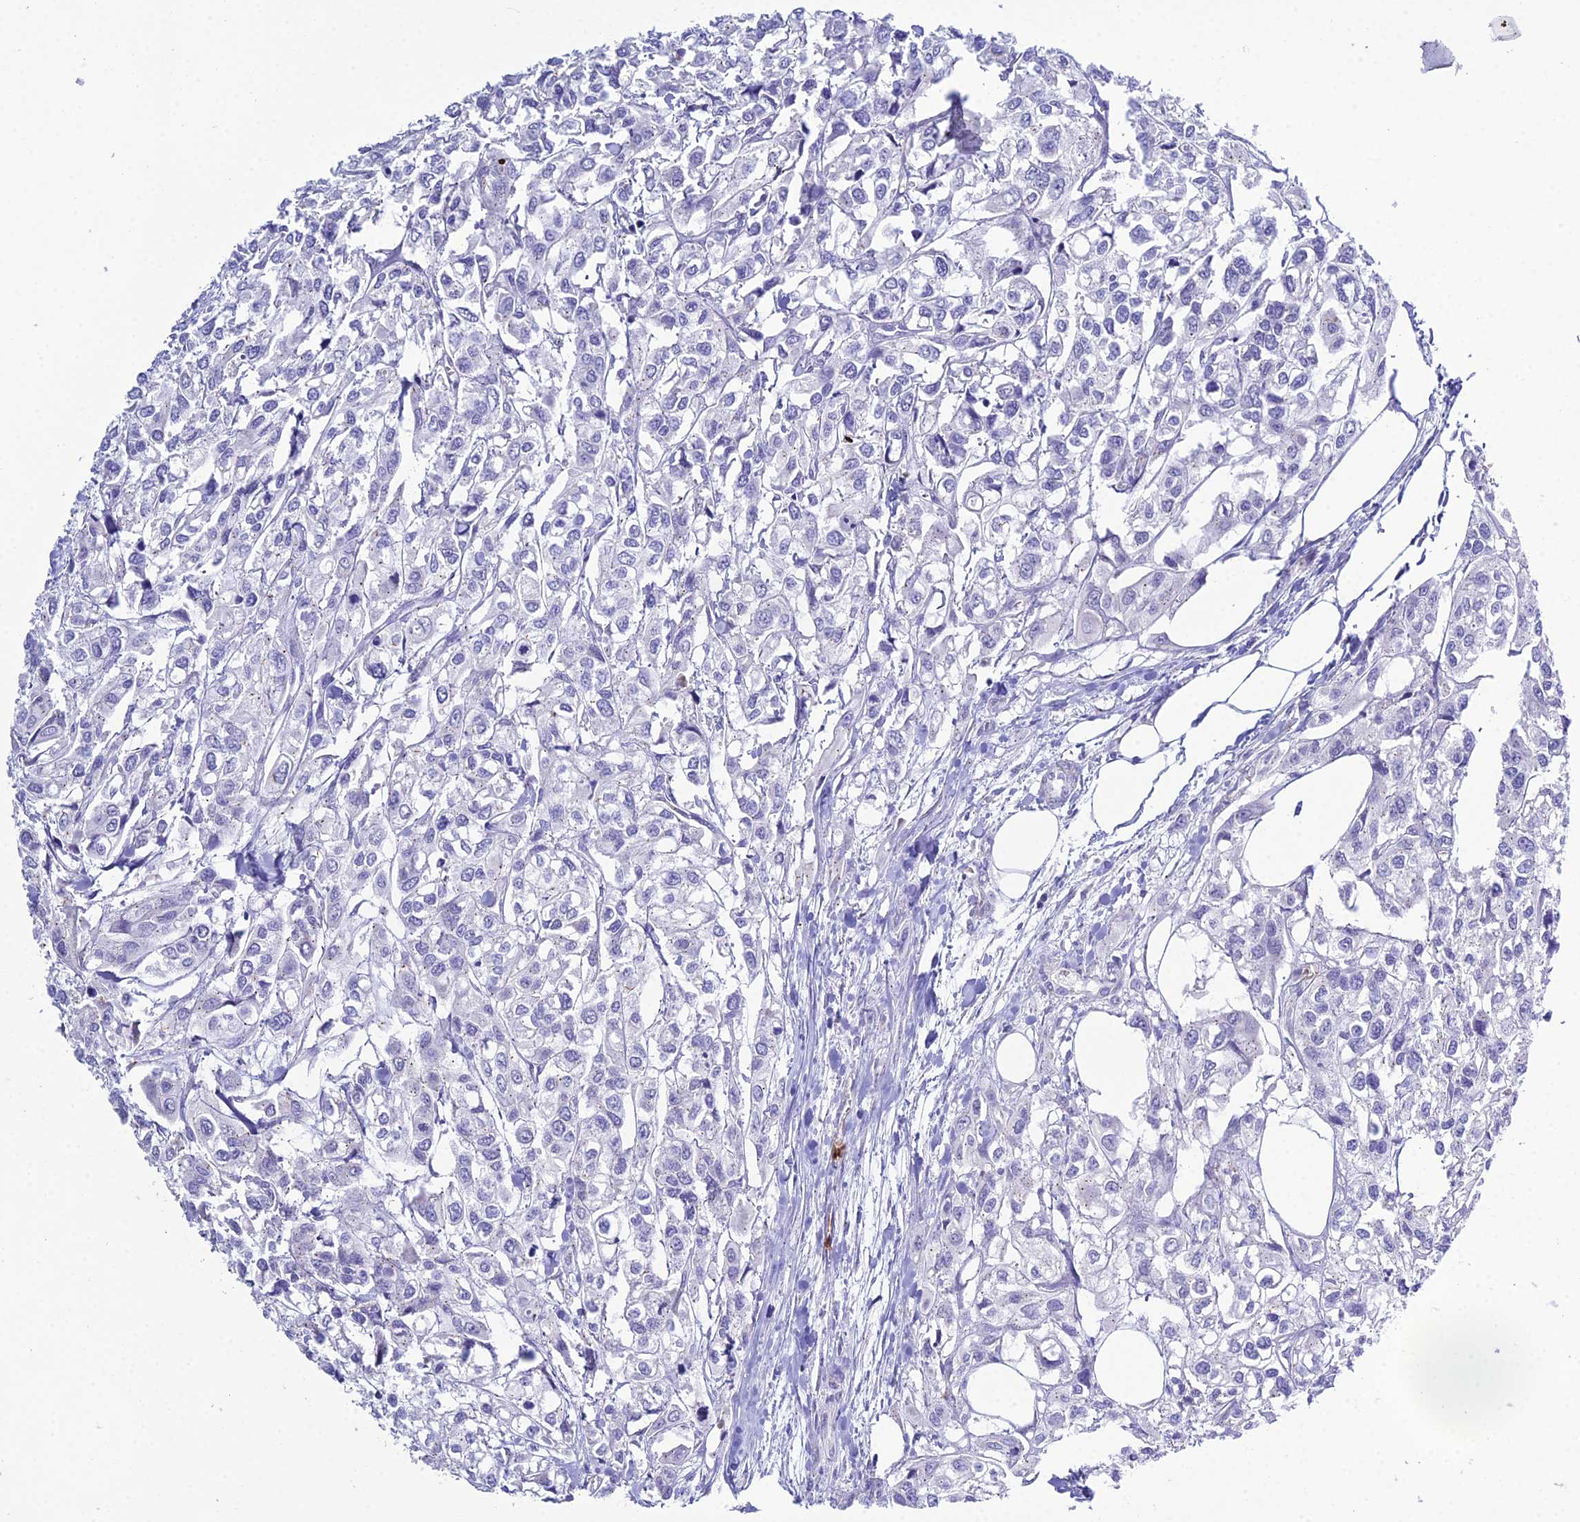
{"staining": {"intensity": "negative", "quantity": "none", "location": "none"}, "tissue": "urothelial cancer", "cell_type": "Tumor cells", "image_type": "cancer", "snomed": [{"axis": "morphology", "description": "Urothelial carcinoma, High grade"}, {"axis": "topography", "description": "Urinary bladder"}], "caption": "This photomicrograph is of urothelial carcinoma (high-grade) stained with IHC to label a protein in brown with the nuclei are counter-stained blue. There is no staining in tumor cells.", "gene": "OR1Q1", "patient": {"sex": "male", "age": 67}}